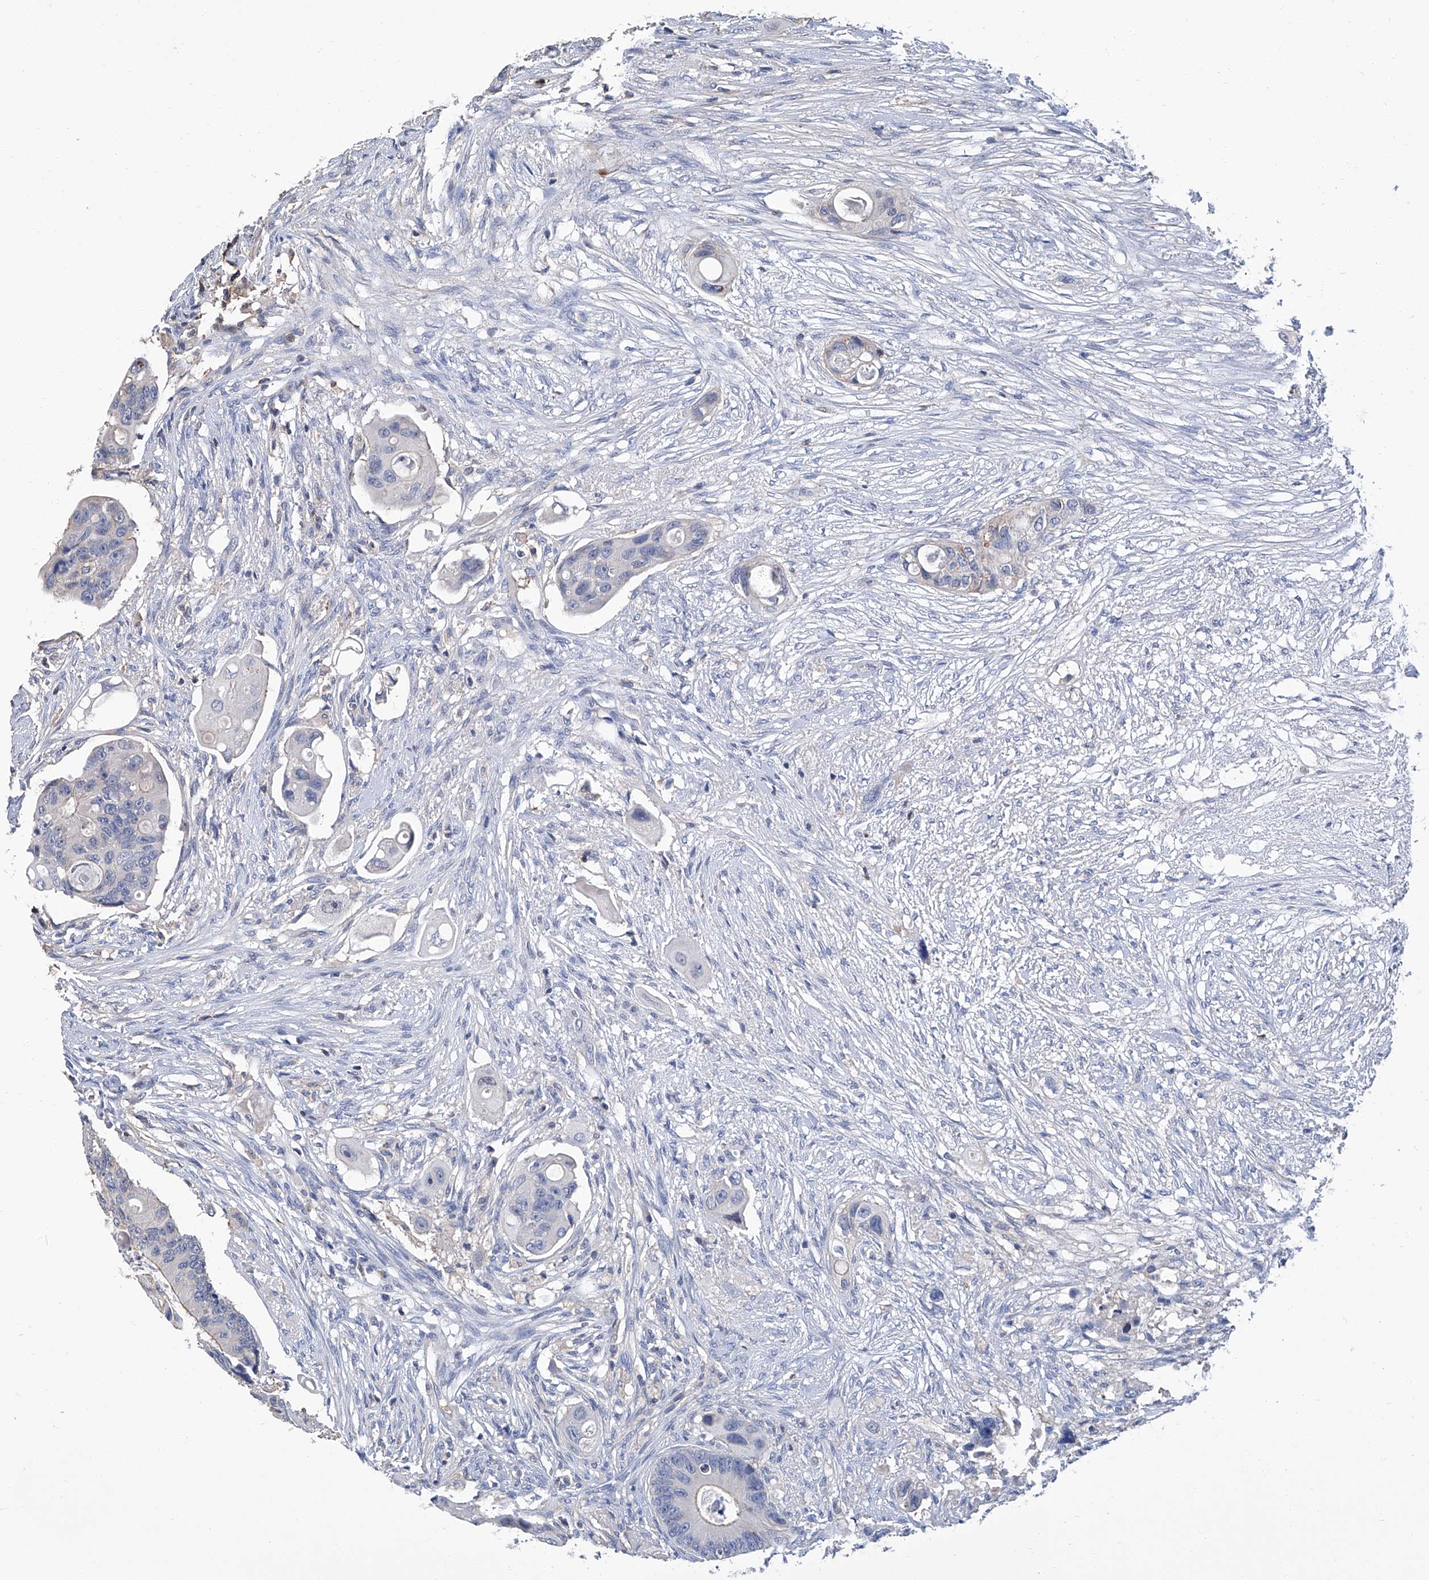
{"staining": {"intensity": "negative", "quantity": "none", "location": "none"}, "tissue": "colorectal cancer", "cell_type": "Tumor cells", "image_type": "cancer", "snomed": [{"axis": "morphology", "description": "Adenocarcinoma, NOS"}, {"axis": "topography", "description": "Colon"}], "caption": "The histopathology image demonstrates no staining of tumor cells in colorectal adenocarcinoma. The staining is performed using DAB brown chromogen with nuclei counter-stained in using hematoxylin.", "gene": "GPT", "patient": {"sex": "female", "age": 57}}